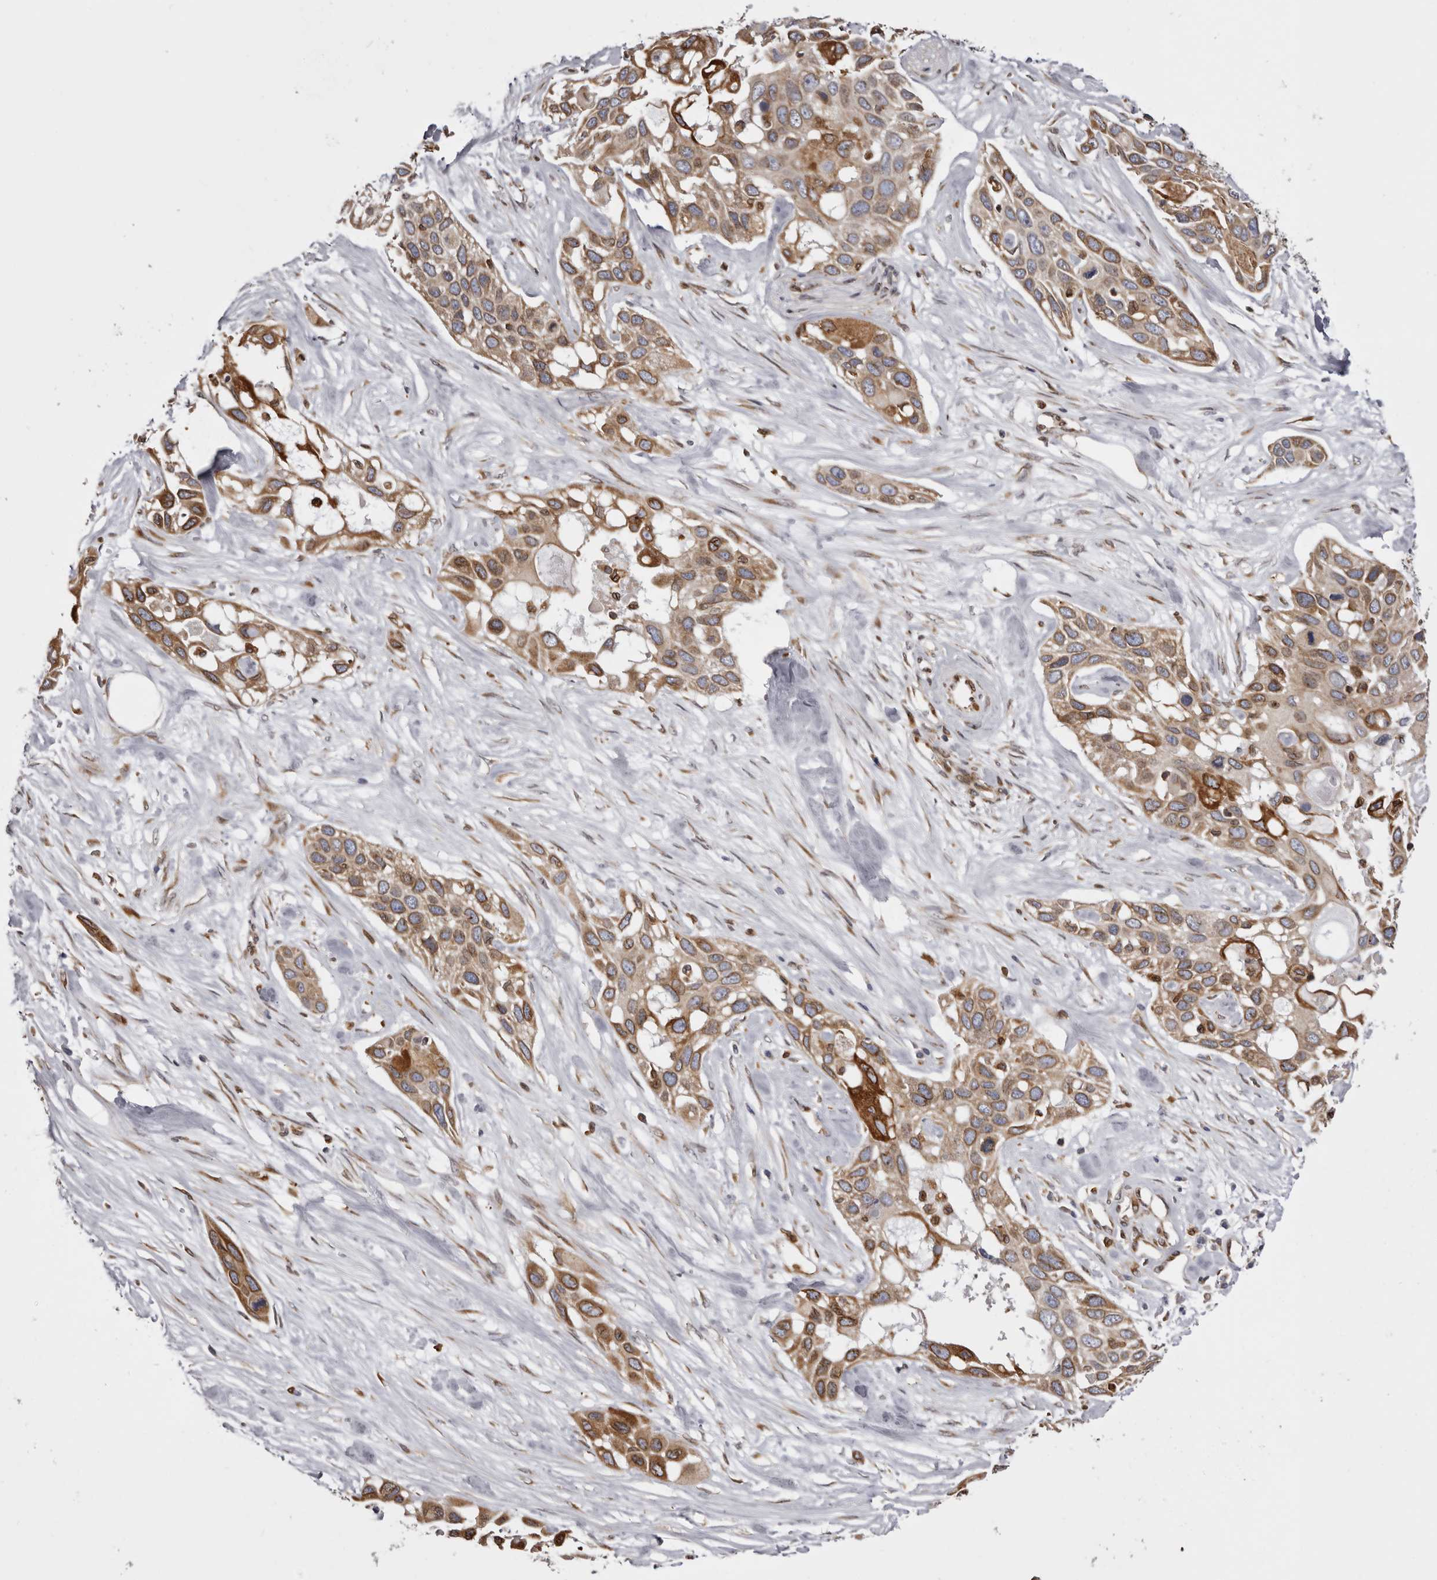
{"staining": {"intensity": "moderate", "quantity": ">75%", "location": "cytoplasmic/membranous"}, "tissue": "pancreatic cancer", "cell_type": "Tumor cells", "image_type": "cancer", "snomed": [{"axis": "morphology", "description": "Adenocarcinoma, NOS"}, {"axis": "topography", "description": "Pancreas"}], "caption": "An IHC photomicrograph of tumor tissue is shown. Protein staining in brown shows moderate cytoplasmic/membranous positivity in pancreatic cancer within tumor cells.", "gene": "C4orf3", "patient": {"sex": "female", "age": 60}}